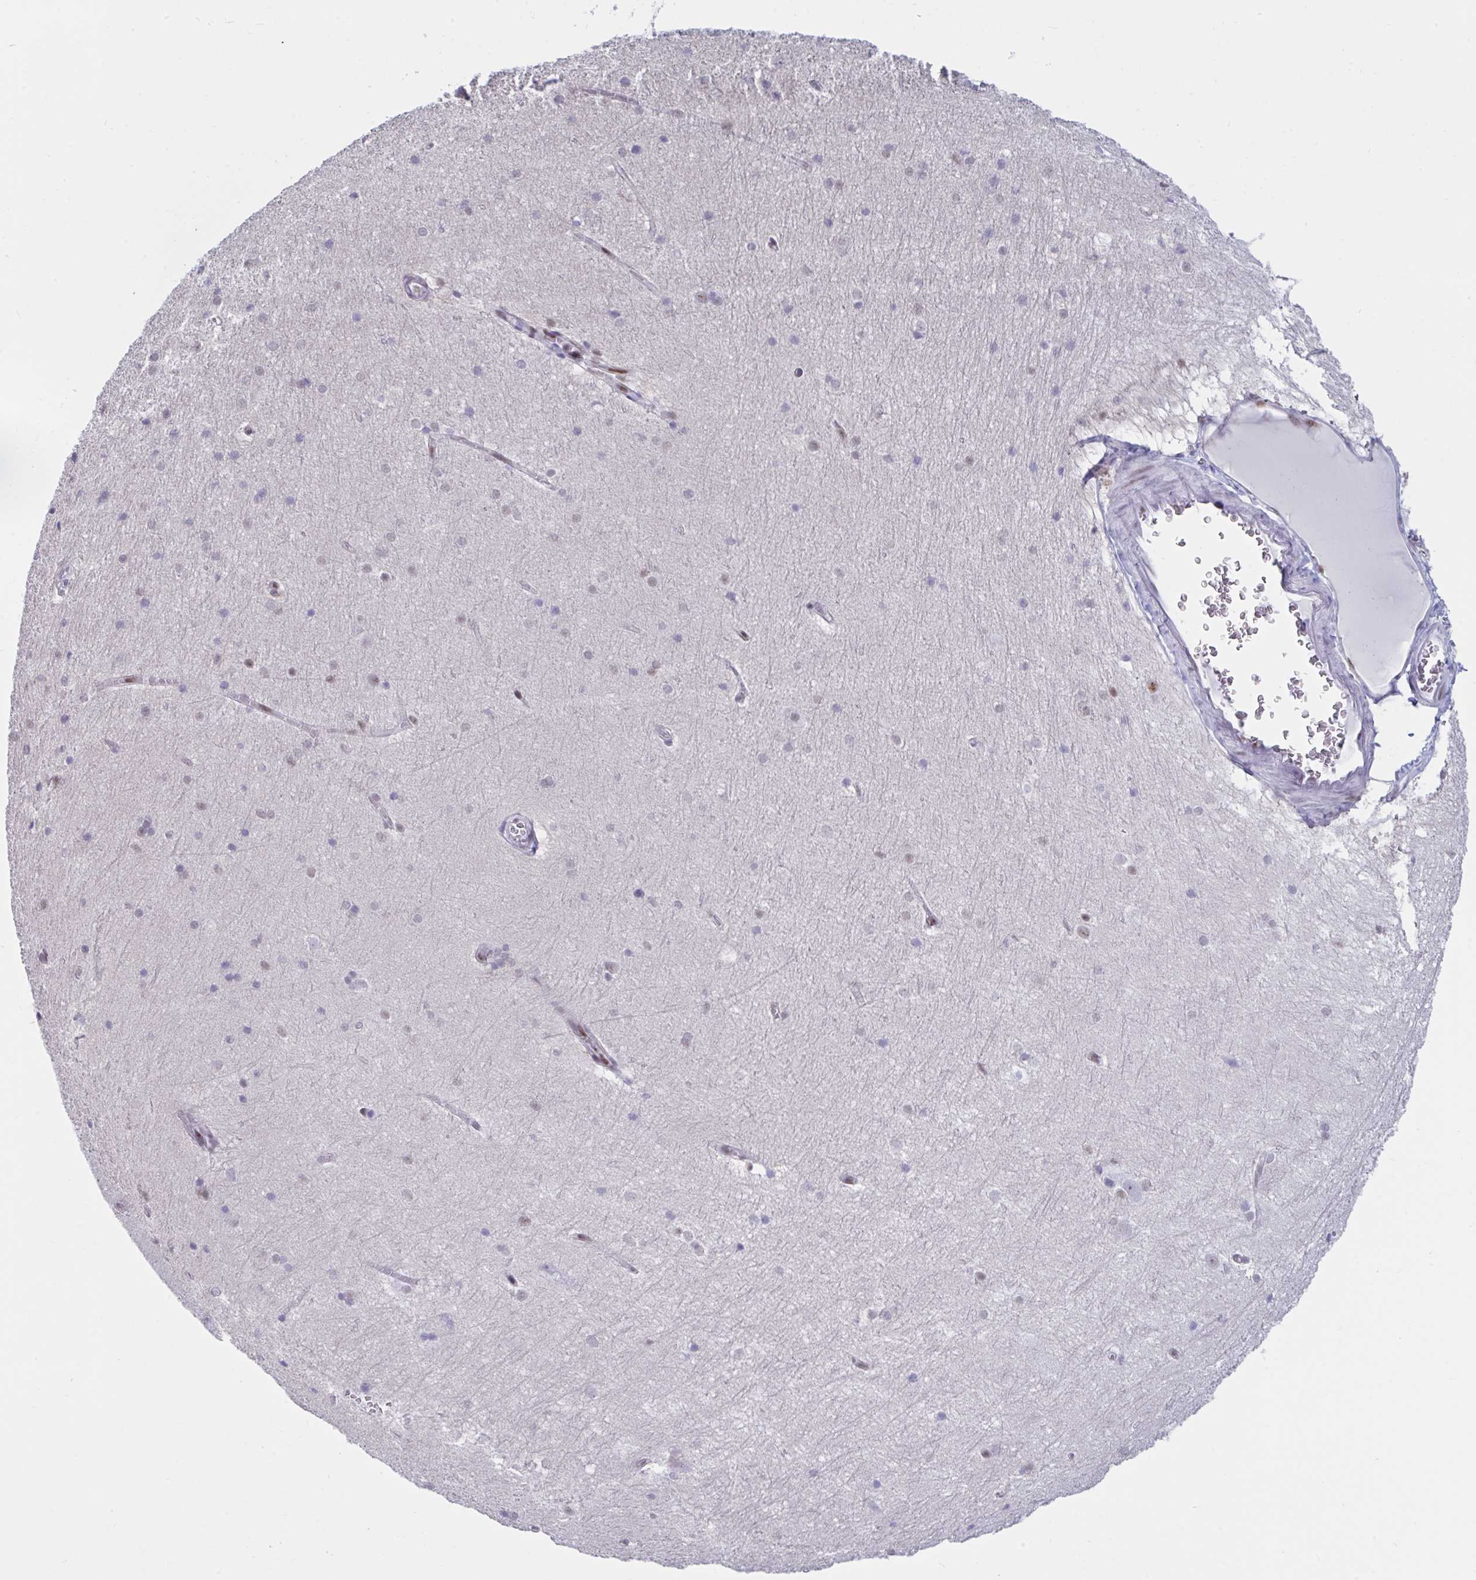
{"staining": {"intensity": "negative", "quantity": "none", "location": "none"}, "tissue": "hippocampus", "cell_type": "Glial cells", "image_type": "normal", "snomed": [{"axis": "morphology", "description": "Normal tissue, NOS"}, {"axis": "topography", "description": "Cerebral cortex"}, {"axis": "topography", "description": "Hippocampus"}], "caption": "A photomicrograph of human hippocampus is negative for staining in glial cells. (DAB (3,3'-diaminobenzidine) immunohistochemistry (IHC), high magnification).", "gene": "IKZF2", "patient": {"sex": "female", "age": 19}}